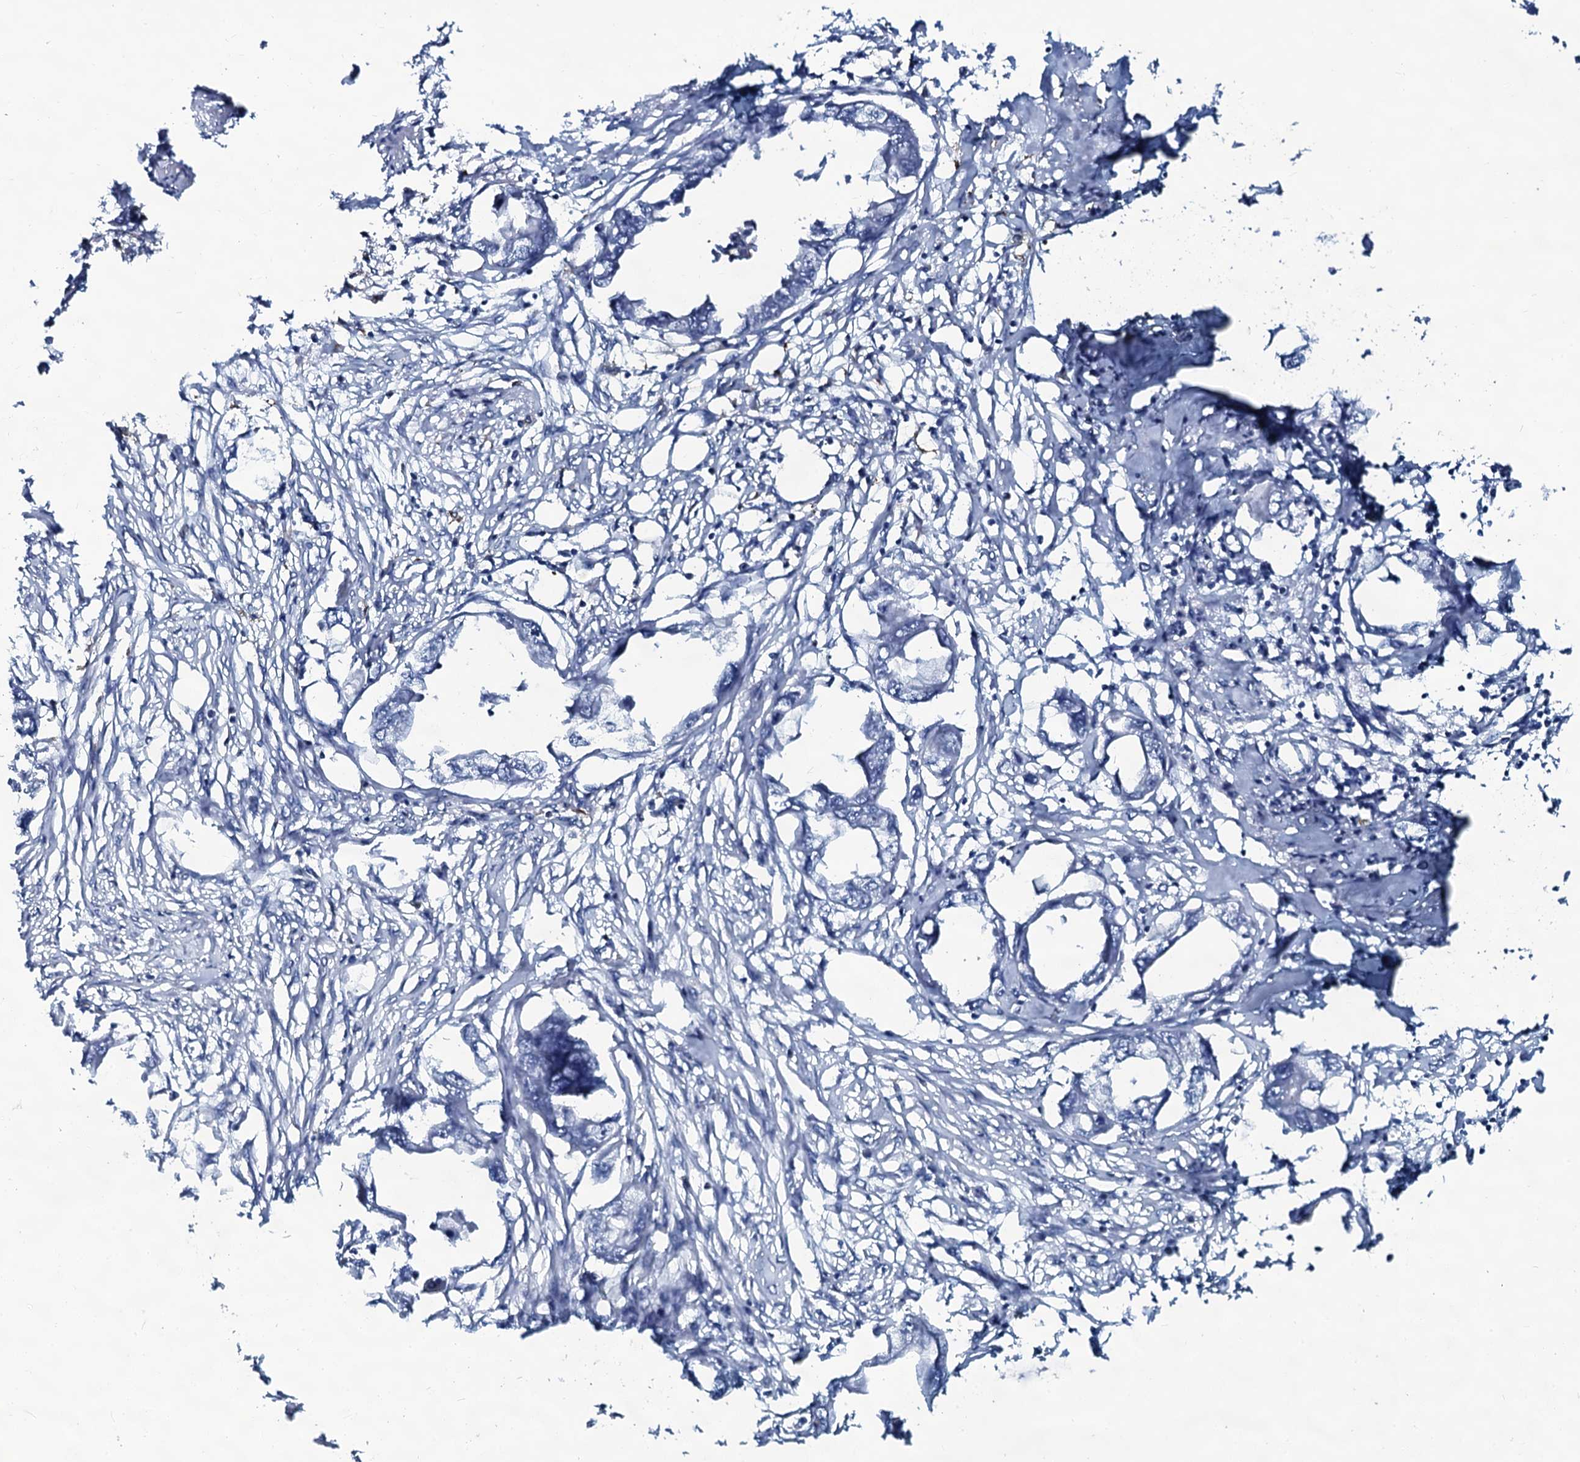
{"staining": {"intensity": "negative", "quantity": "none", "location": "none"}, "tissue": "endometrial cancer", "cell_type": "Tumor cells", "image_type": "cancer", "snomed": [{"axis": "morphology", "description": "Adenocarcinoma, NOS"}, {"axis": "morphology", "description": "Adenocarcinoma, metastatic, NOS"}, {"axis": "topography", "description": "Adipose tissue"}, {"axis": "topography", "description": "Endometrium"}], "caption": "Tumor cells show no significant protein positivity in endometrial adenocarcinoma.", "gene": "SLC4A7", "patient": {"sex": "female", "age": 67}}